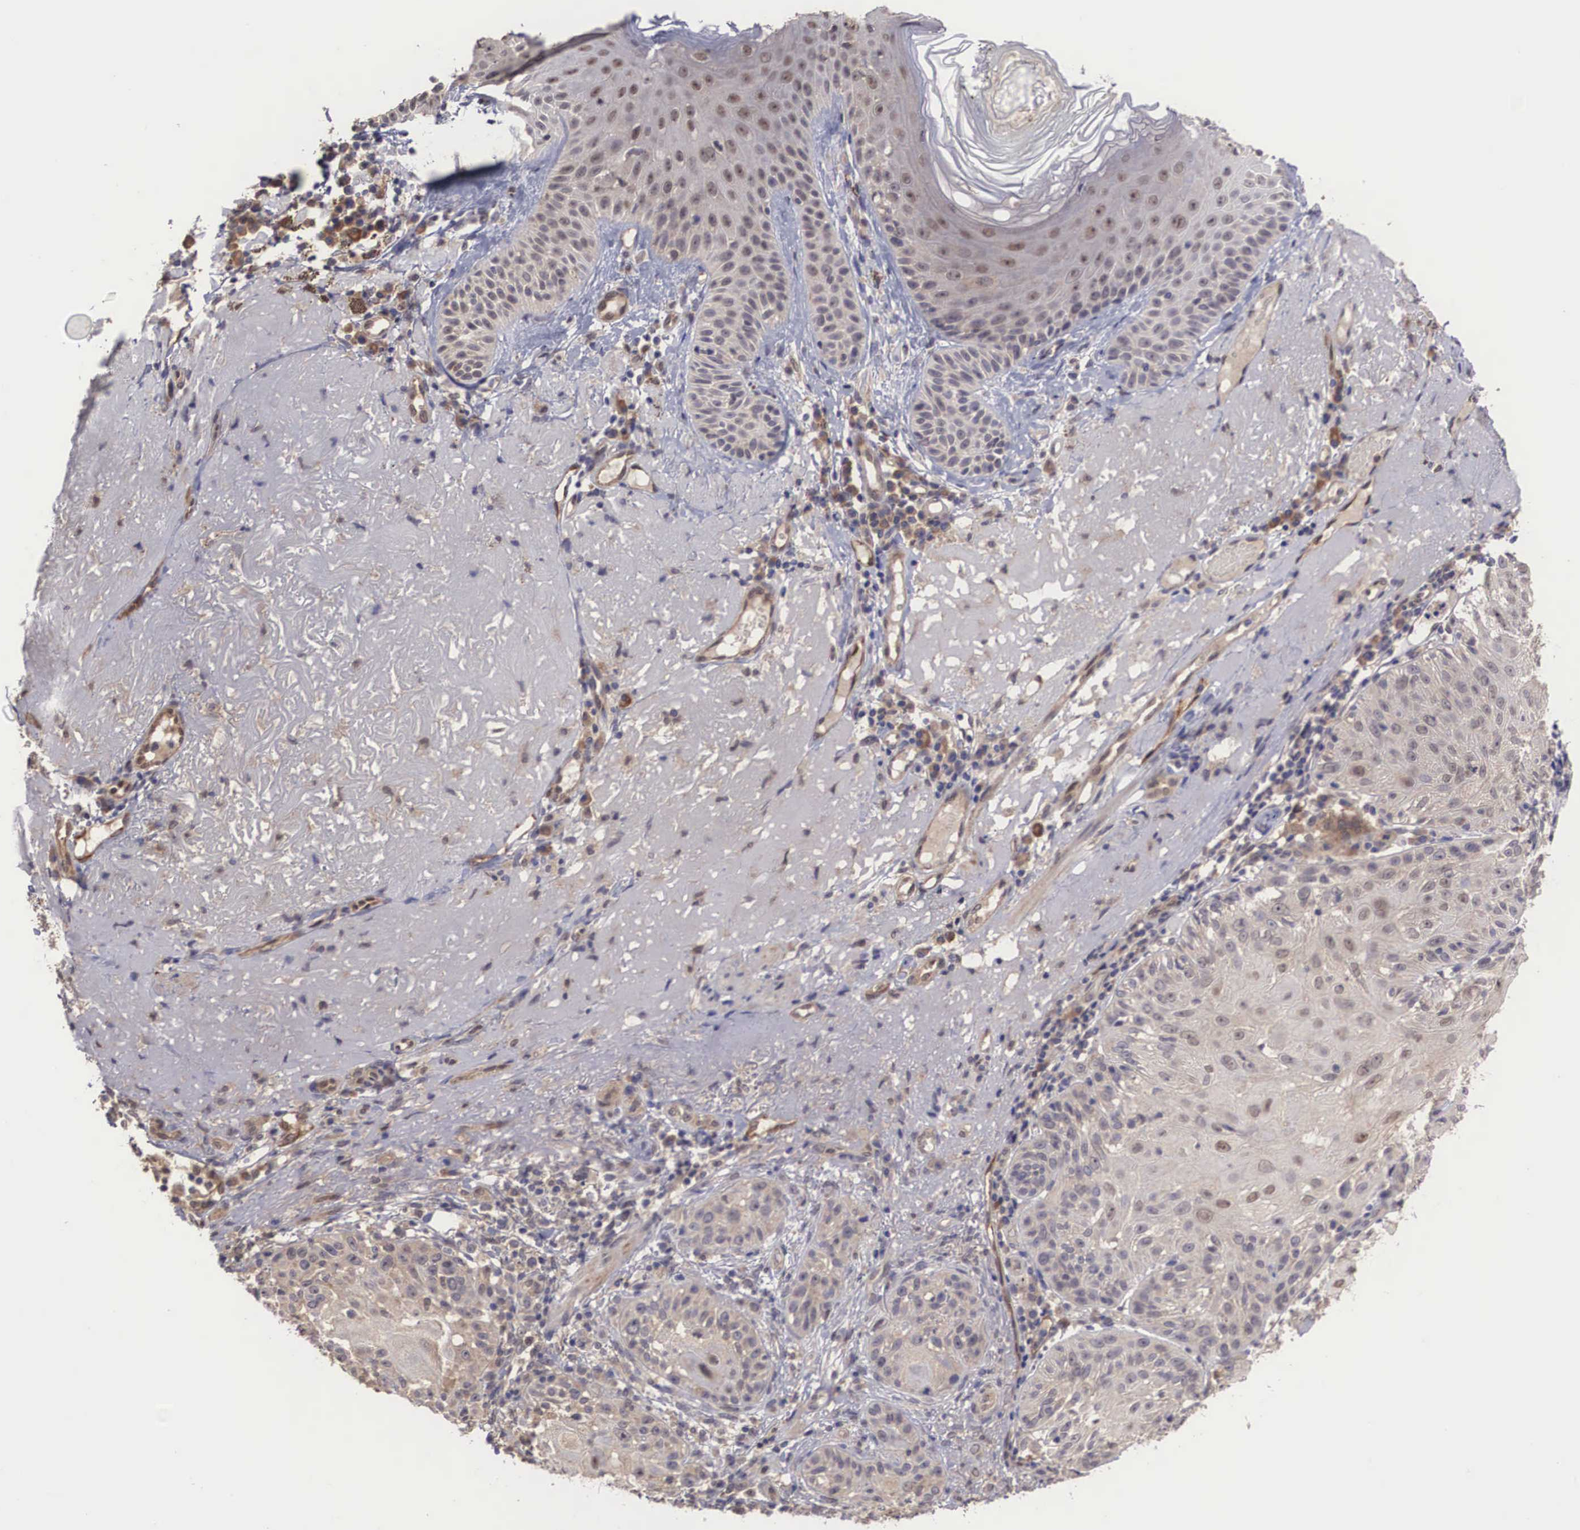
{"staining": {"intensity": "weak", "quantity": "25%-75%", "location": "cytoplasmic/membranous,nuclear"}, "tissue": "skin cancer", "cell_type": "Tumor cells", "image_type": "cancer", "snomed": [{"axis": "morphology", "description": "Squamous cell carcinoma, NOS"}, {"axis": "topography", "description": "Skin"}], "caption": "Protein analysis of skin cancer (squamous cell carcinoma) tissue exhibits weak cytoplasmic/membranous and nuclear staining in approximately 25%-75% of tumor cells.", "gene": "DNAJB7", "patient": {"sex": "female", "age": 89}}